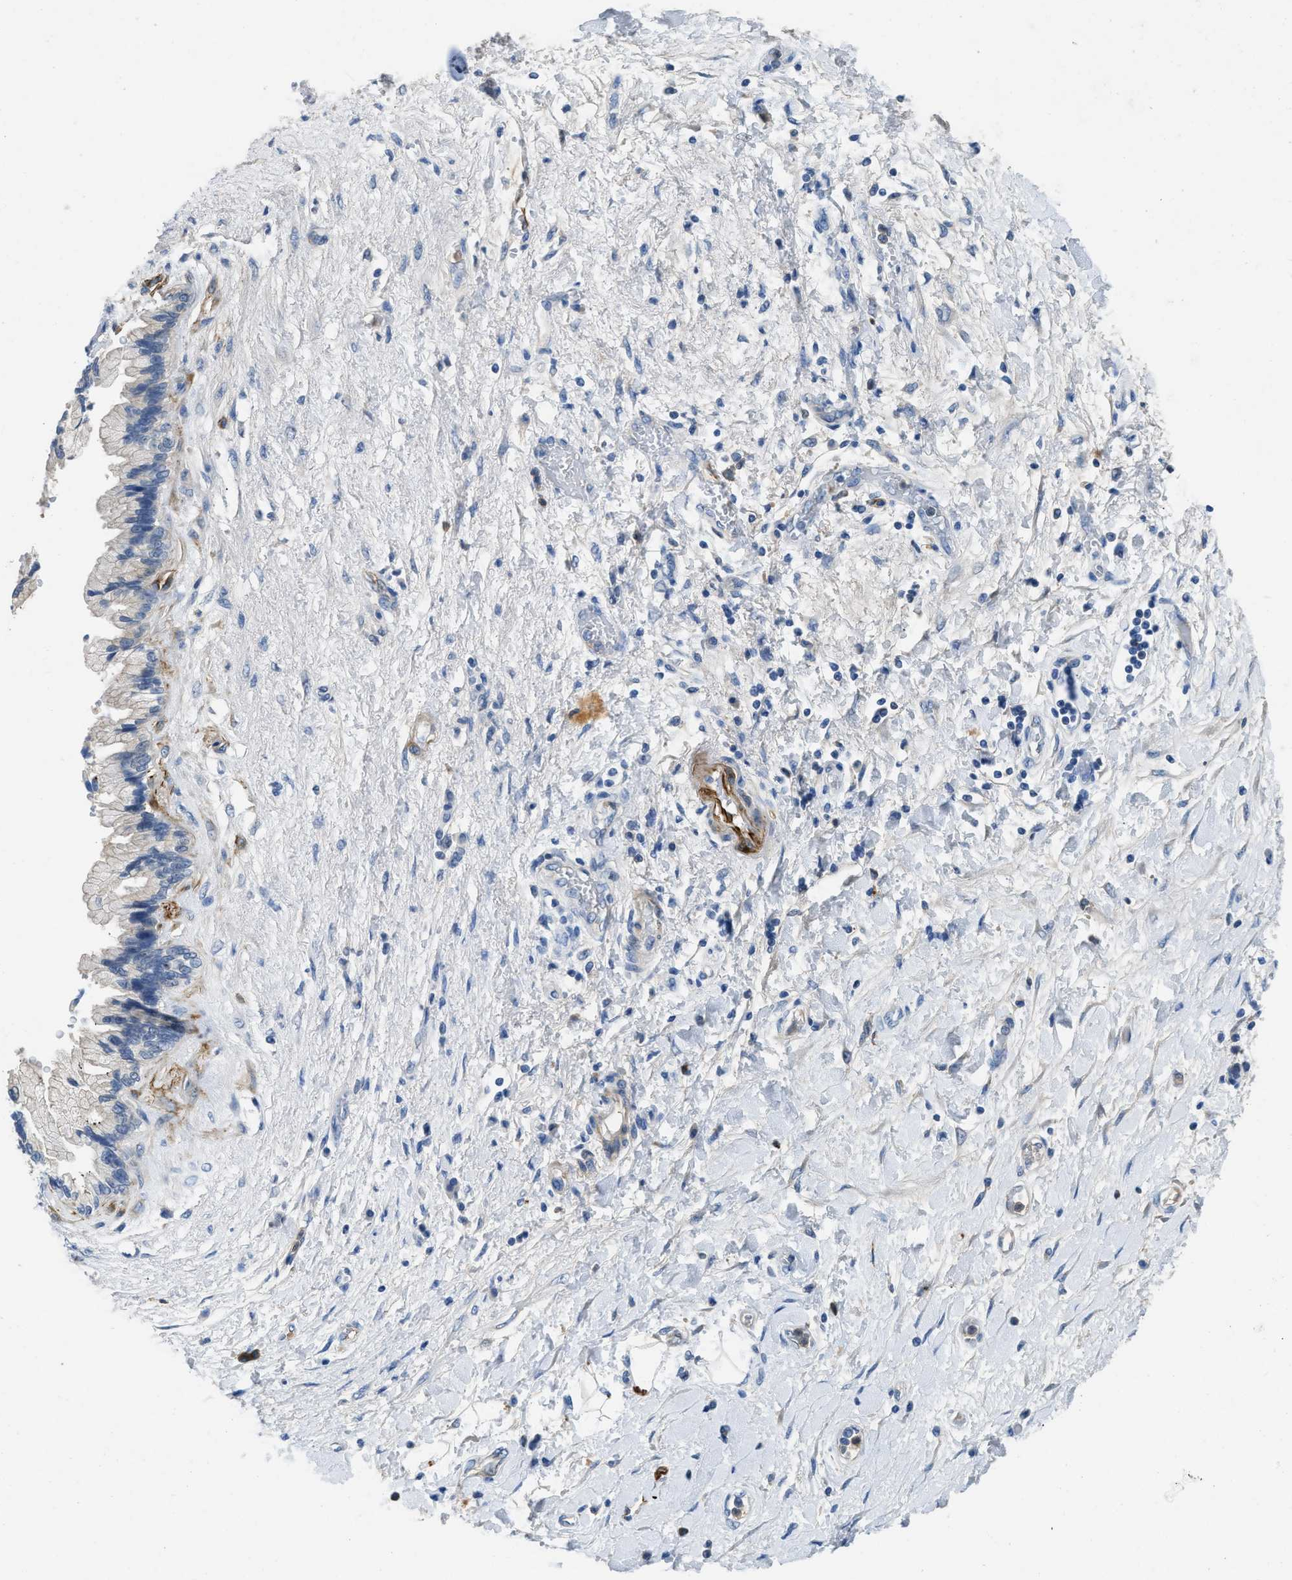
{"staining": {"intensity": "negative", "quantity": "none", "location": "none"}, "tissue": "pancreatic cancer", "cell_type": "Tumor cells", "image_type": "cancer", "snomed": [{"axis": "morphology", "description": "Adenocarcinoma, NOS"}, {"axis": "topography", "description": "Pancreas"}], "caption": "Immunohistochemical staining of pancreatic cancer reveals no significant expression in tumor cells. (DAB (3,3'-diaminobenzidine) IHC visualized using brightfield microscopy, high magnification).", "gene": "SPEG", "patient": {"sex": "female", "age": 60}}